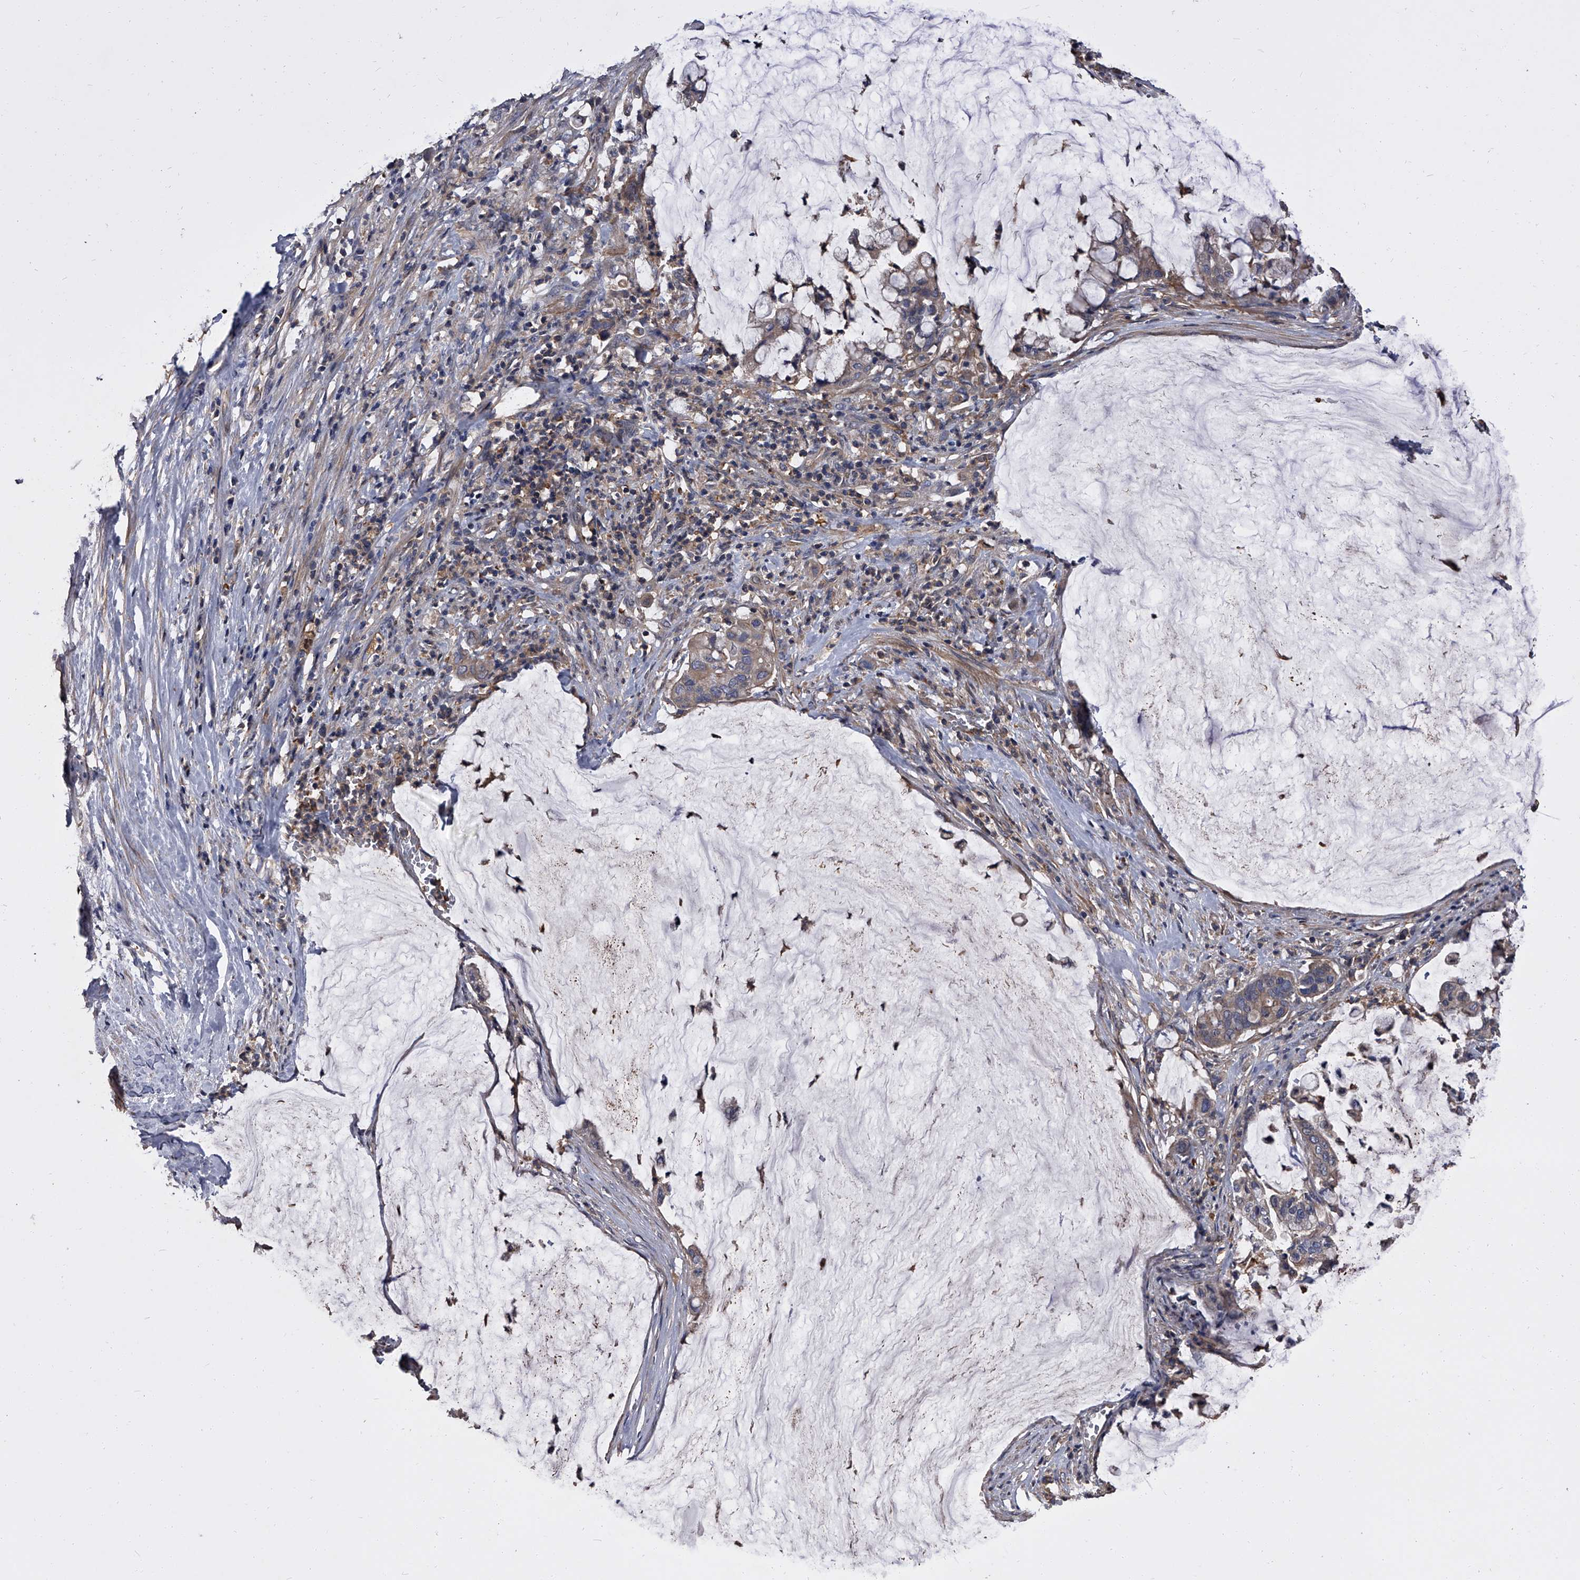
{"staining": {"intensity": "weak", "quantity": "<25%", "location": "cytoplasmic/membranous"}, "tissue": "pancreatic cancer", "cell_type": "Tumor cells", "image_type": "cancer", "snomed": [{"axis": "morphology", "description": "Adenocarcinoma, NOS"}, {"axis": "topography", "description": "Pancreas"}], "caption": "This is an immunohistochemistry image of human adenocarcinoma (pancreatic). There is no staining in tumor cells.", "gene": "STK36", "patient": {"sex": "male", "age": 41}}